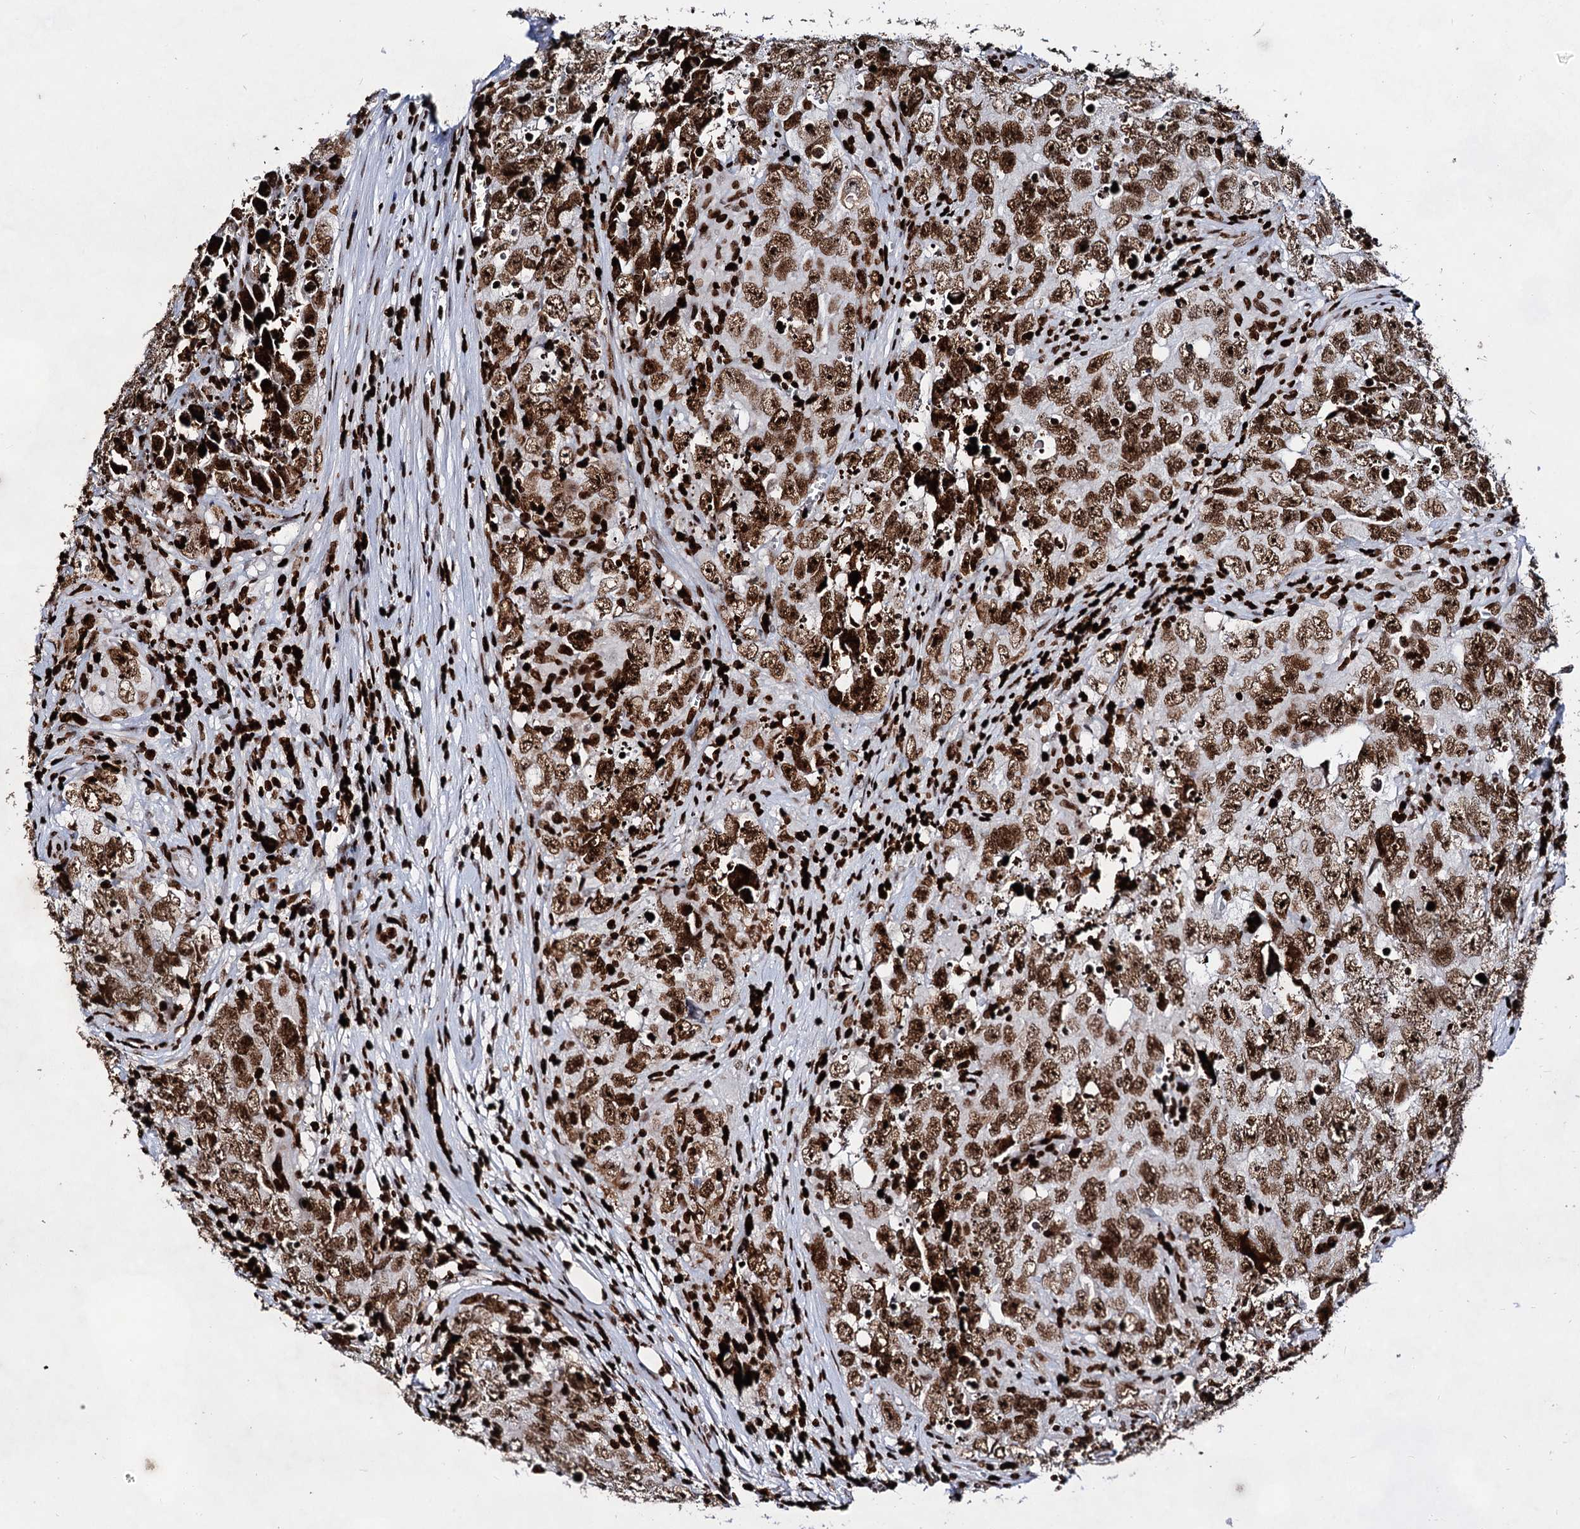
{"staining": {"intensity": "strong", "quantity": ">75%", "location": "nuclear"}, "tissue": "testis cancer", "cell_type": "Tumor cells", "image_type": "cancer", "snomed": [{"axis": "morphology", "description": "Seminoma, NOS"}, {"axis": "morphology", "description": "Carcinoma, Embryonal, NOS"}, {"axis": "topography", "description": "Testis"}], "caption": "Immunohistochemical staining of testis seminoma demonstrates strong nuclear protein expression in about >75% of tumor cells.", "gene": "HMGB2", "patient": {"sex": "male", "age": 43}}